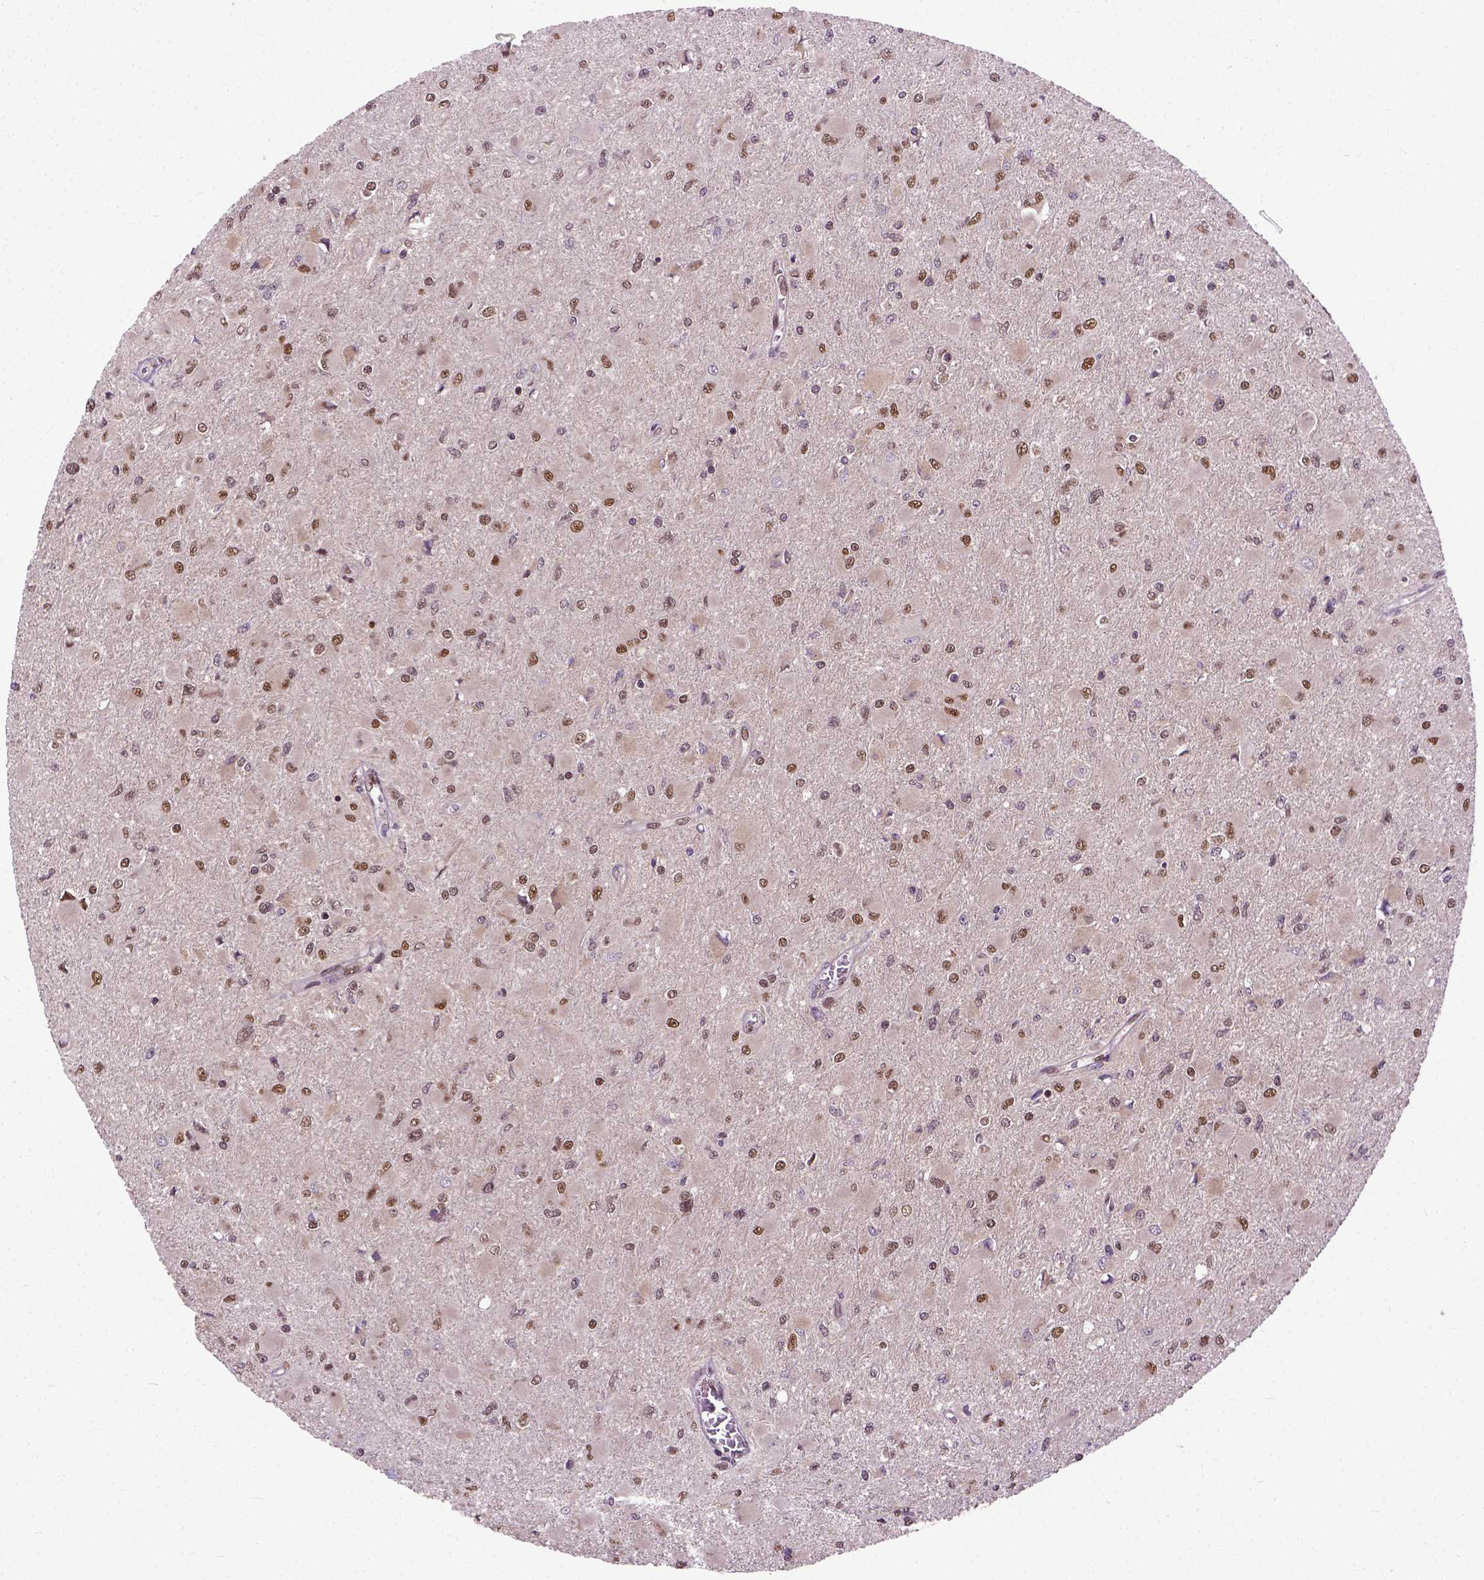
{"staining": {"intensity": "moderate", "quantity": "25%-75%", "location": "nuclear"}, "tissue": "glioma", "cell_type": "Tumor cells", "image_type": "cancer", "snomed": [{"axis": "morphology", "description": "Glioma, malignant, High grade"}, {"axis": "topography", "description": "Cerebral cortex"}], "caption": "DAB immunohistochemical staining of human high-grade glioma (malignant) exhibits moderate nuclear protein staining in about 25%-75% of tumor cells.", "gene": "UBA3", "patient": {"sex": "female", "age": 36}}